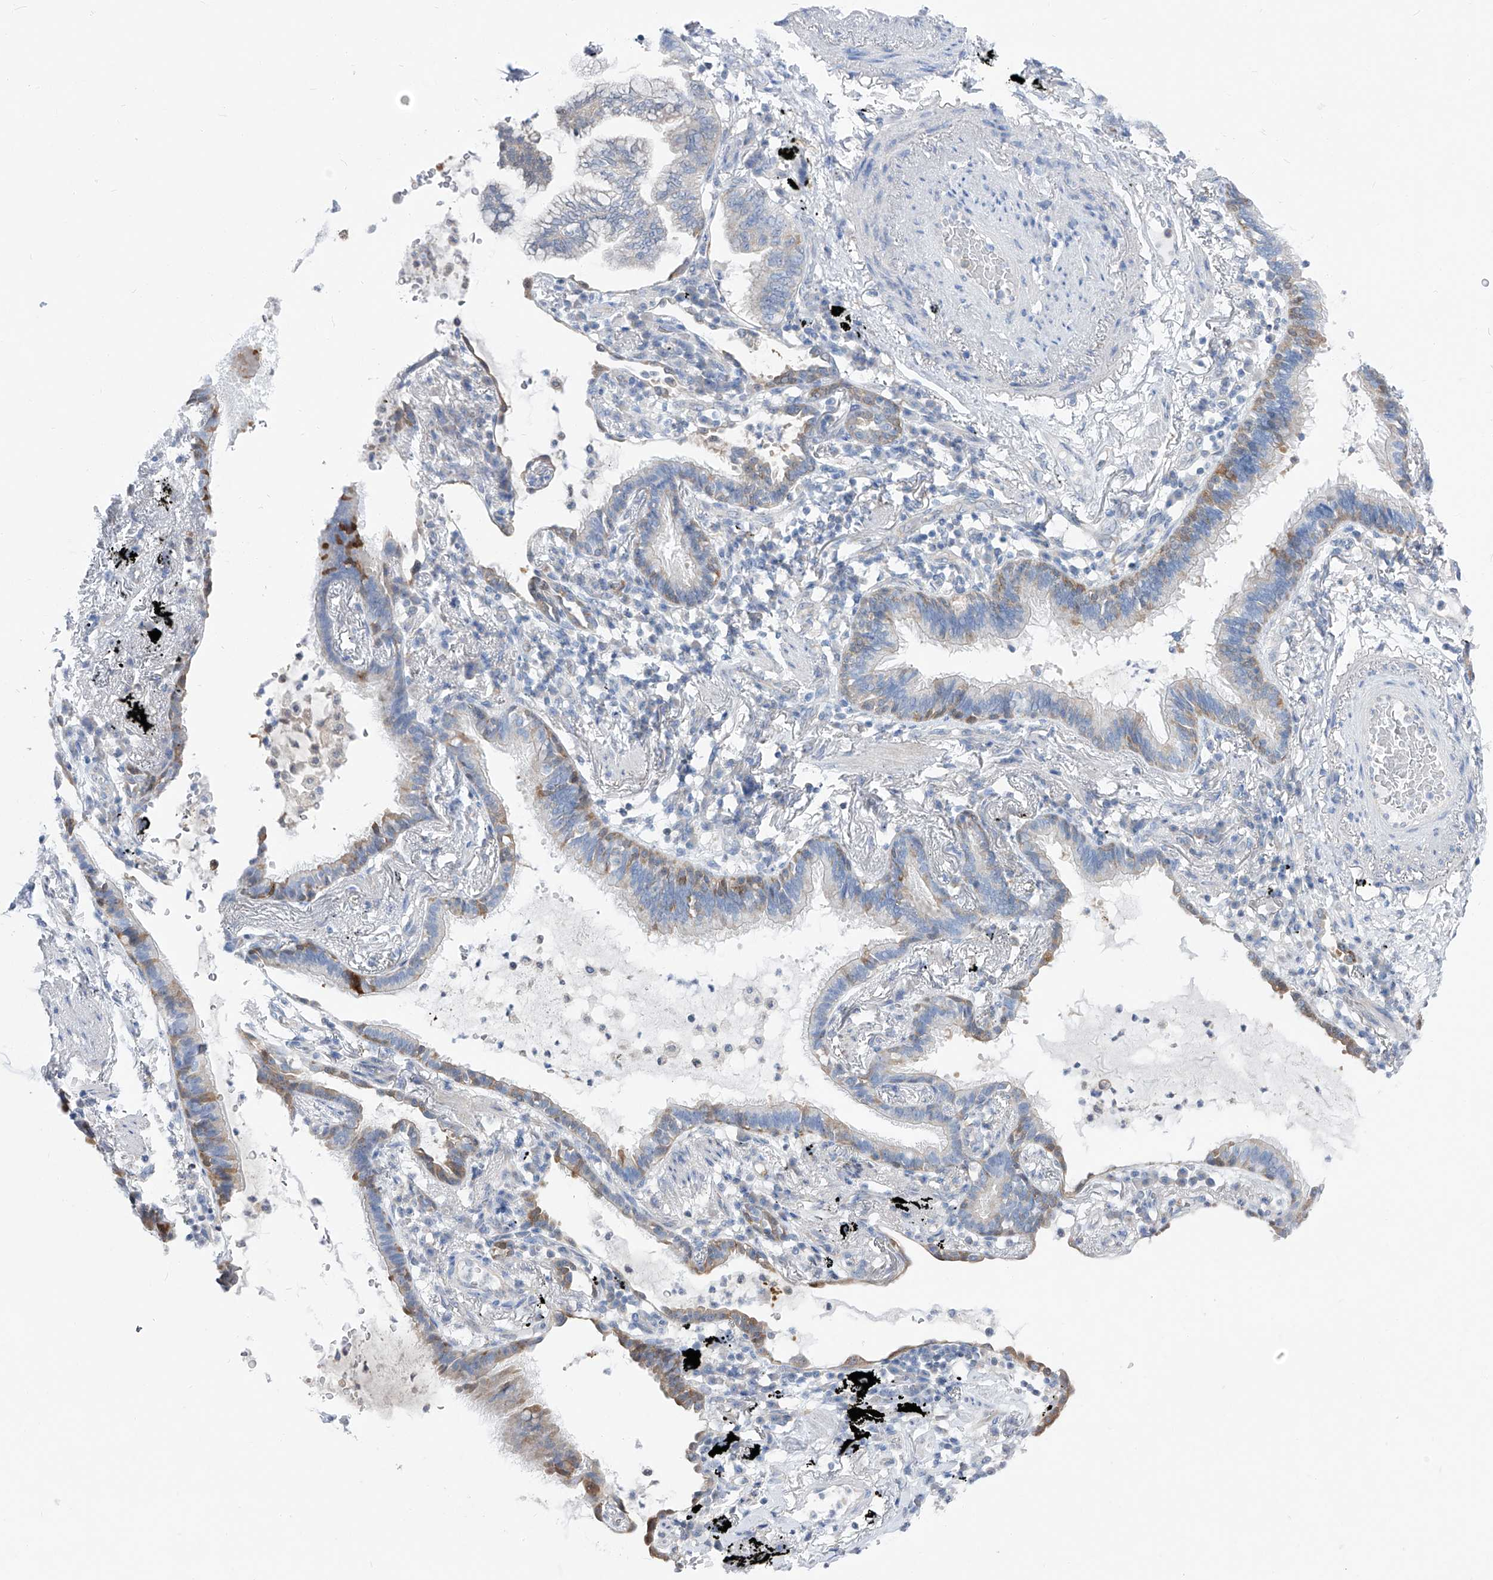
{"staining": {"intensity": "negative", "quantity": "none", "location": "none"}, "tissue": "lung cancer", "cell_type": "Tumor cells", "image_type": "cancer", "snomed": [{"axis": "morphology", "description": "Adenocarcinoma, NOS"}, {"axis": "topography", "description": "Lung"}], "caption": "A histopathology image of human lung cancer (adenocarcinoma) is negative for staining in tumor cells.", "gene": "UFL1", "patient": {"sex": "female", "age": 70}}